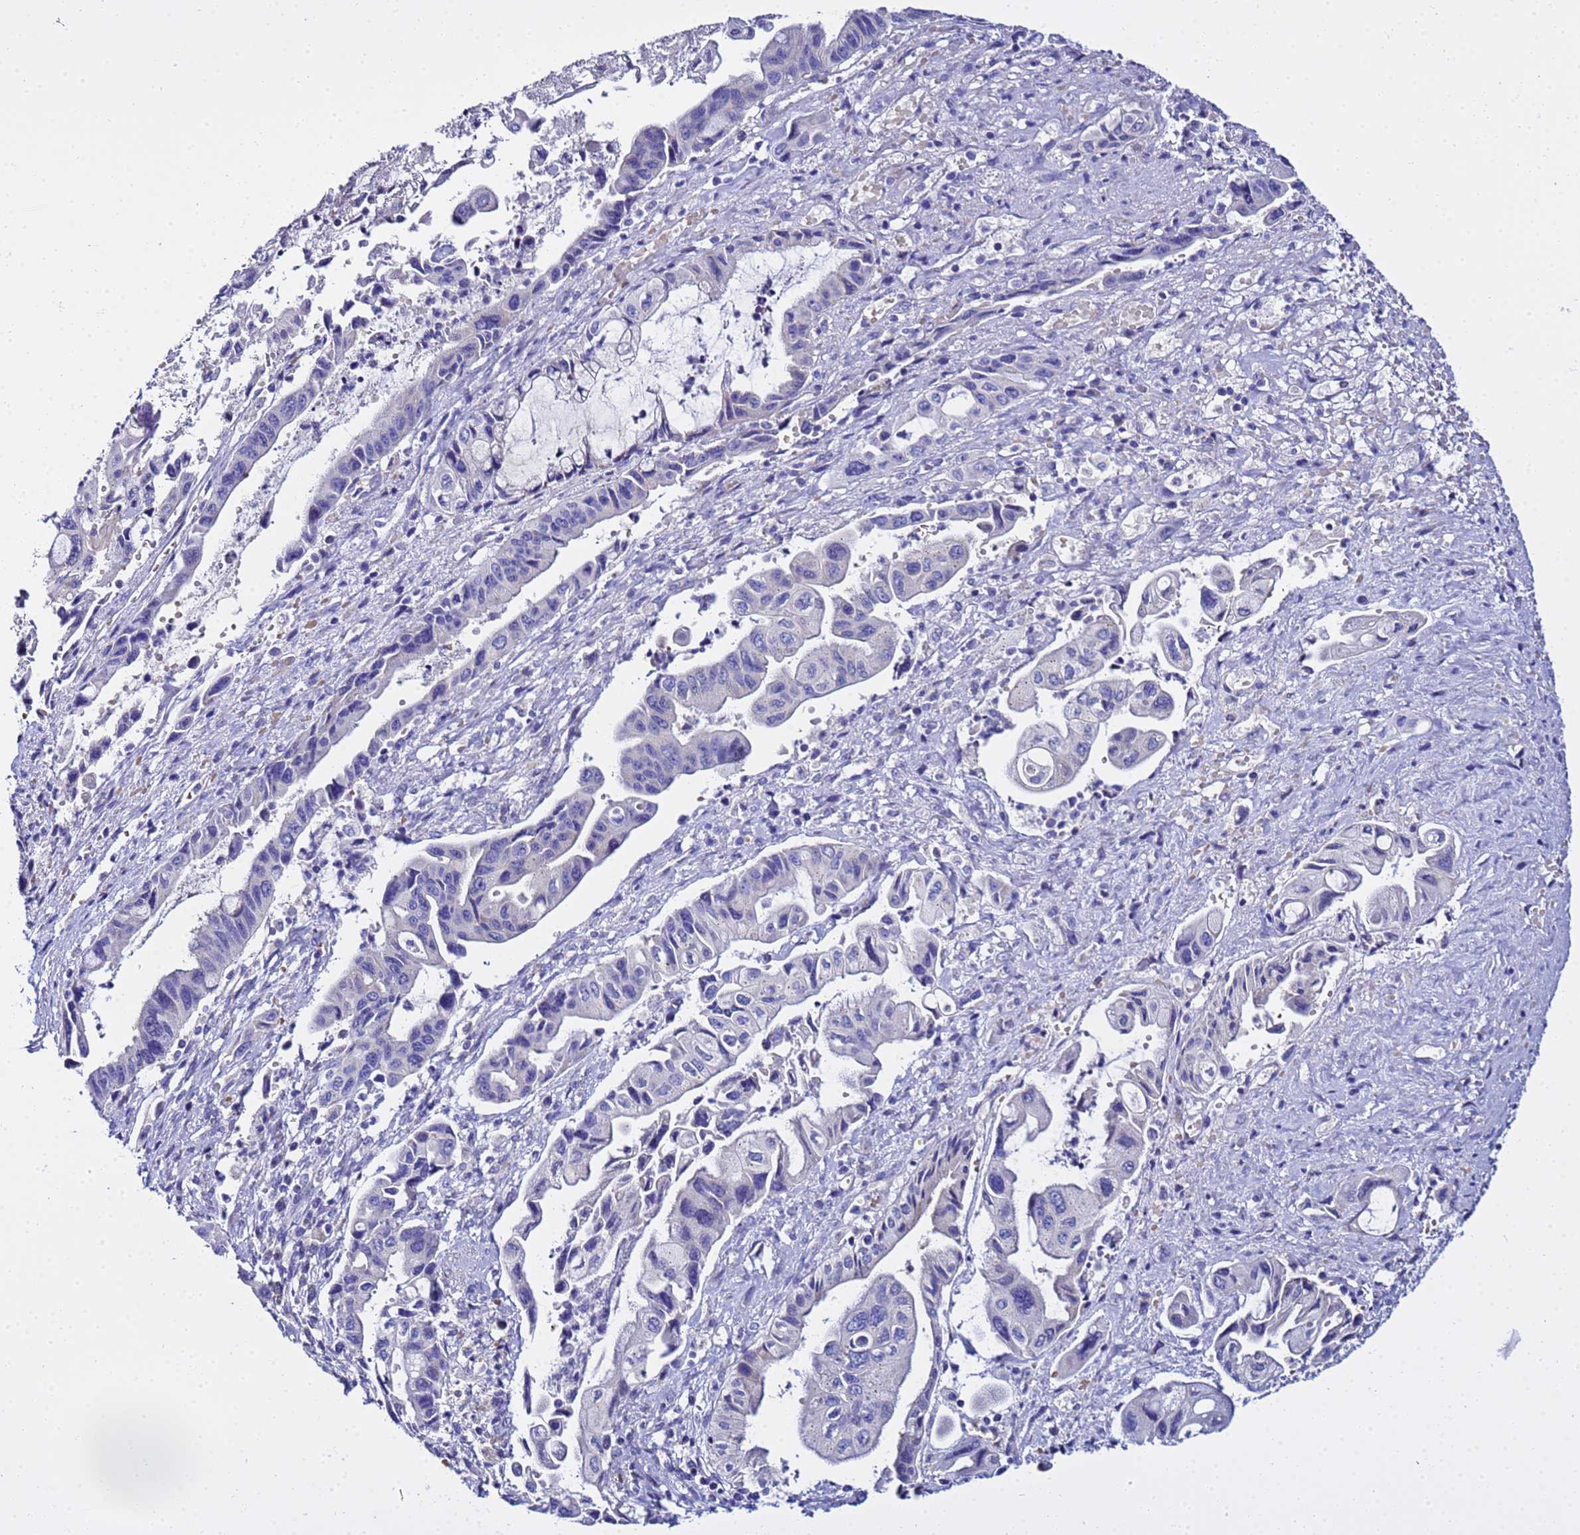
{"staining": {"intensity": "negative", "quantity": "none", "location": "none"}, "tissue": "pancreatic cancer", "cell_type": "Tumor cells", "image_type": "cancer", "snomed": [{"axis": "morphology", "description": "Adenocarcinoma, NOS"}, {"axis": "topography", "description": "Pancreas"}], "caption": "Immunohistochemistry (IHC) photomicrograph of human pancreatic adenocarcinoma stained for a protein (brown), which shows no expression in tumor cells.", "gene": "USP18", "patient": {"sex": "female", "age": 50}}